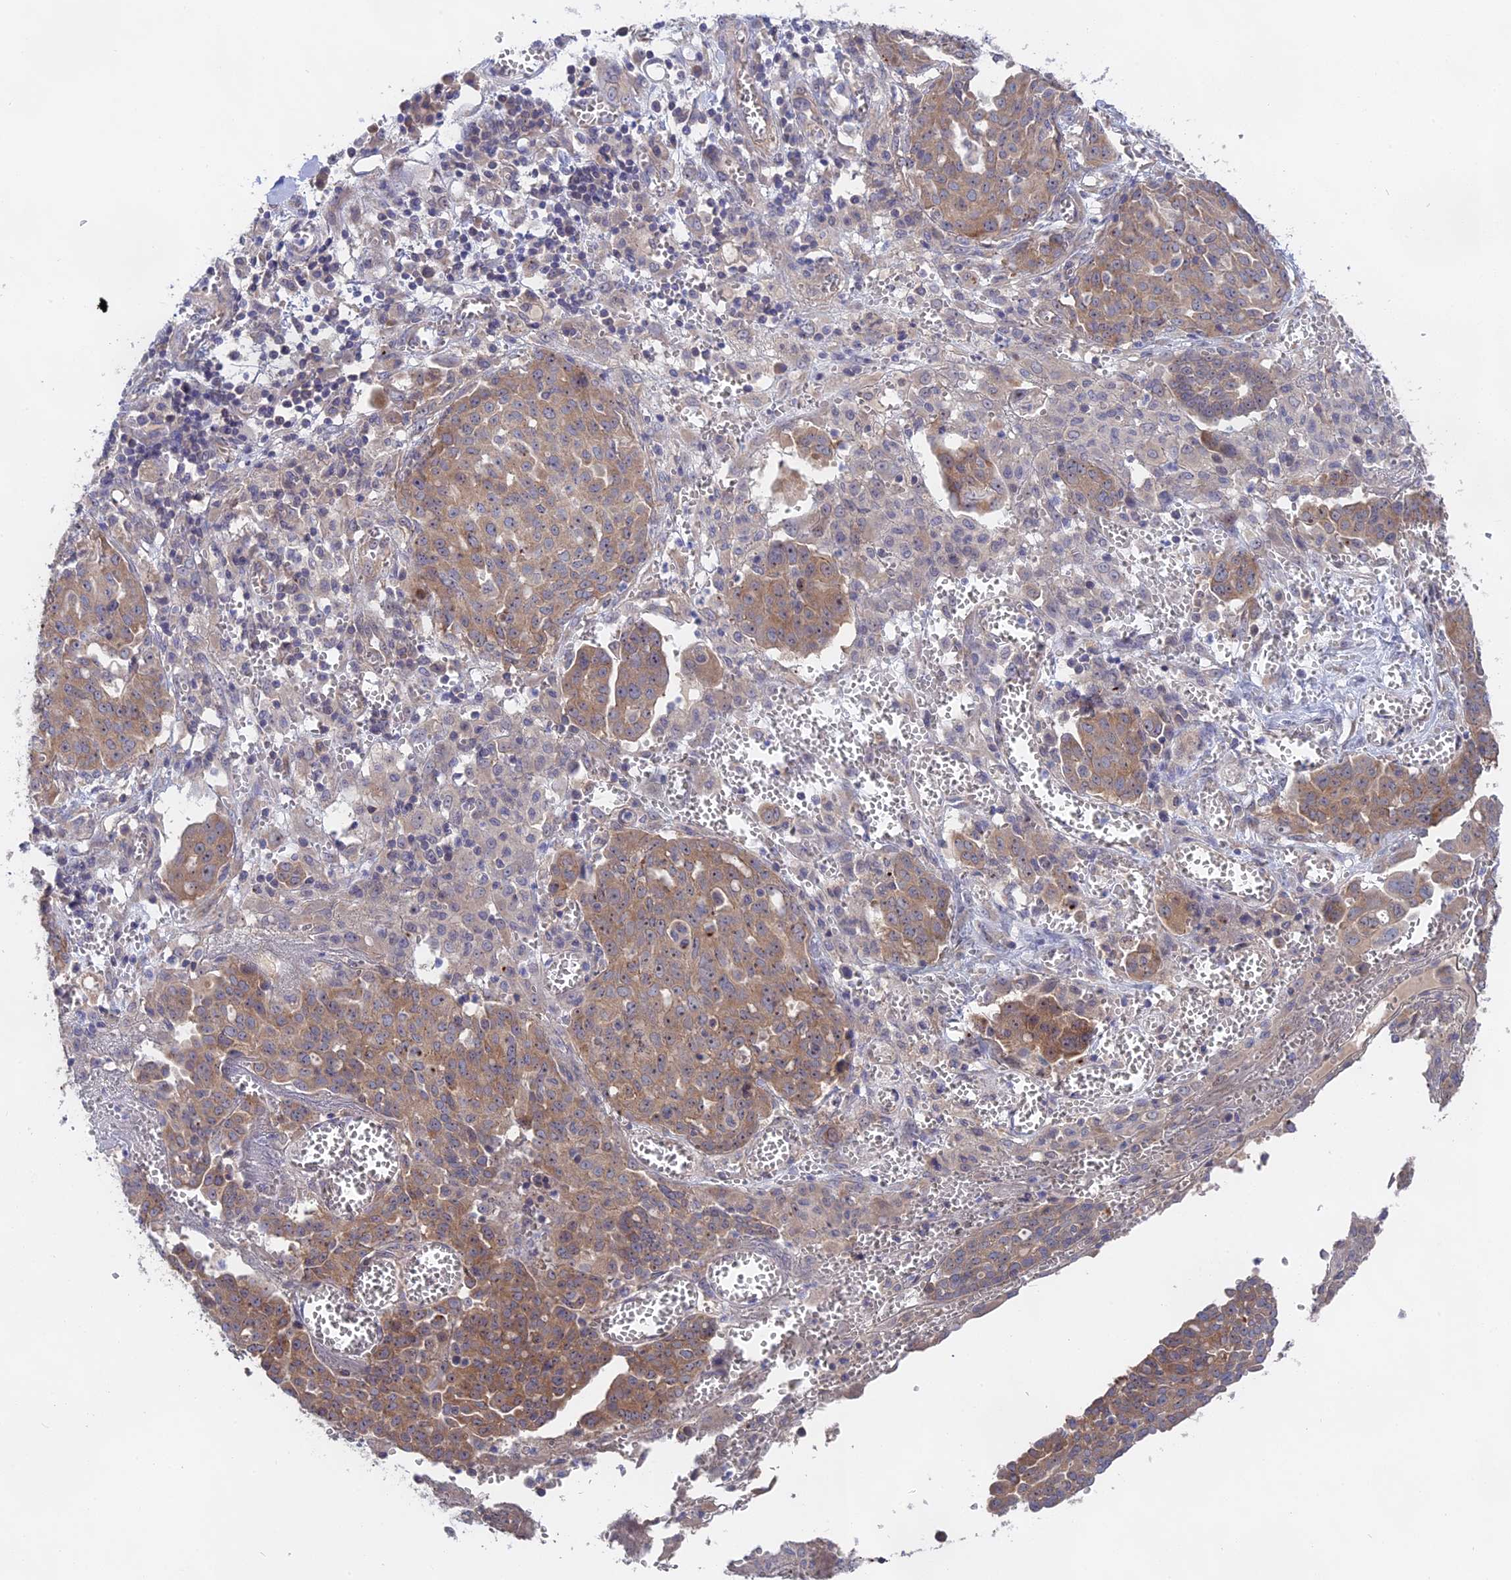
{"staining": {"intensity": "moderate", "quantity": "25%-75%", "location": "cytoplasmic/membranous"}, "tissue": "ovarian cancer", "cell_type": "Tumor cells", "image_type": "cancer", "snomed": [{"axis": "morphology", "description": "Cystadenocarcinoma, serous, NOS"}, {"axis": "topography", "description": "Soft tissue"}, {"axis": "topography", "description": "Ovary"}], "caption": "Immunohistochemical staining of ovarian cancer displays medium levels of moderate cytoplasmic/membranous expression in approximately 25%-75% of tumor cells. The staining was performed using DAB (3,3'-diaminobenzidine) to visualize the protein expression in brown, while the nuclei were stained in blue with hematoxylin (Magnification: 20x).", "gene": "TENT4B", "patient": {"sex": "female", "age": 57}}